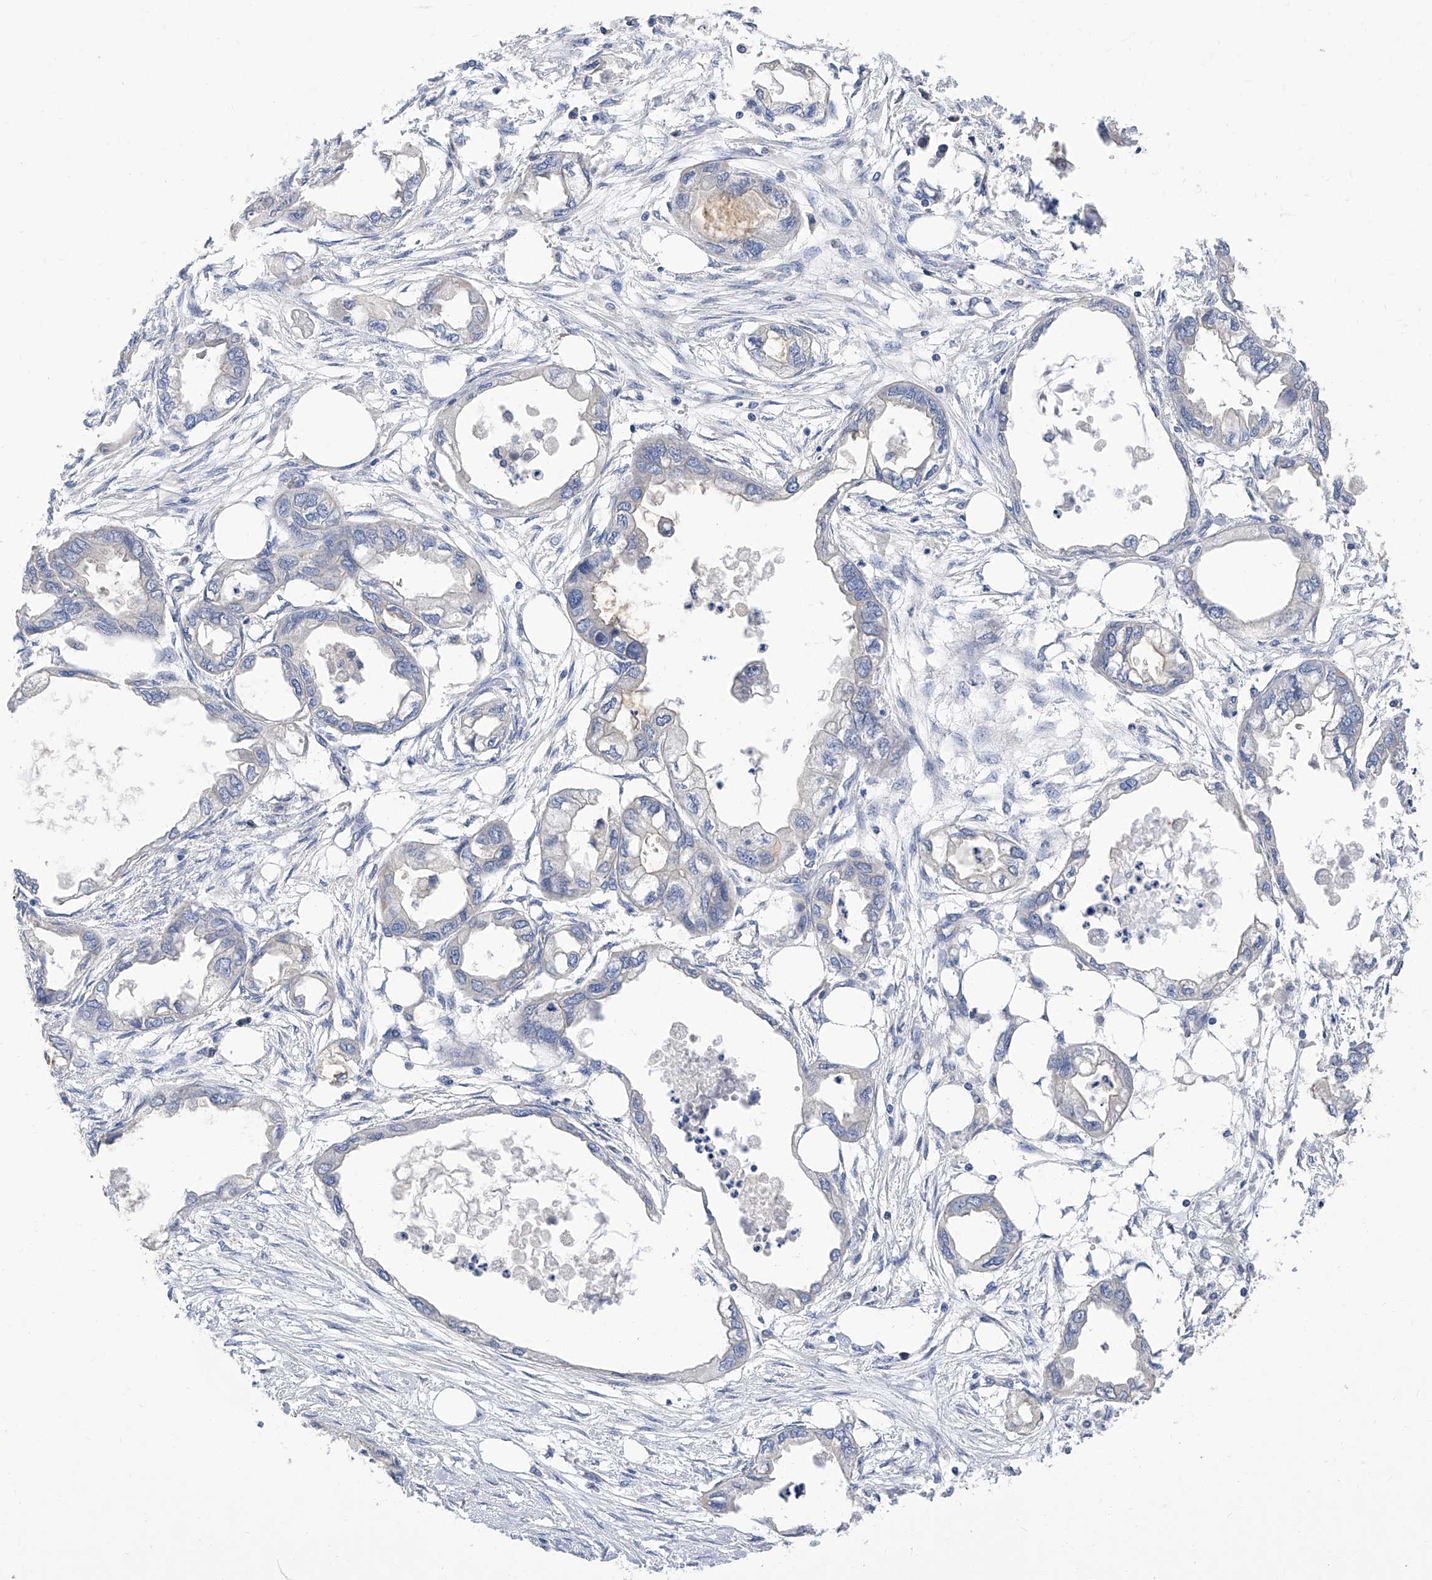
{"staining": {"intensity": "negative", "quantity": "none", "location": "none"}, "tissue": "endometrial cancer", "cell_type": "Tumor cells", "image_type": "cancer", "snomed": [{"axis": "morphology", "description": "Adenocarcinoma, NOS"}, {"axis": "morphology", "description": "Adenocarcinoma, metastatic, NOS"}, {"axis": "topography", "description": "Adipose tissue"}, {"axis": "topography", "description": "Endometrium"}], "caption": "Immunohistochemistry (IHC) image of neoplastic tissue: human adenocarcinoma (endometrial) stained with DAB displays no significant protein expression in tumor cells.", "gene": "PARD3", "patient": {"sex": "female", "age": 67}}